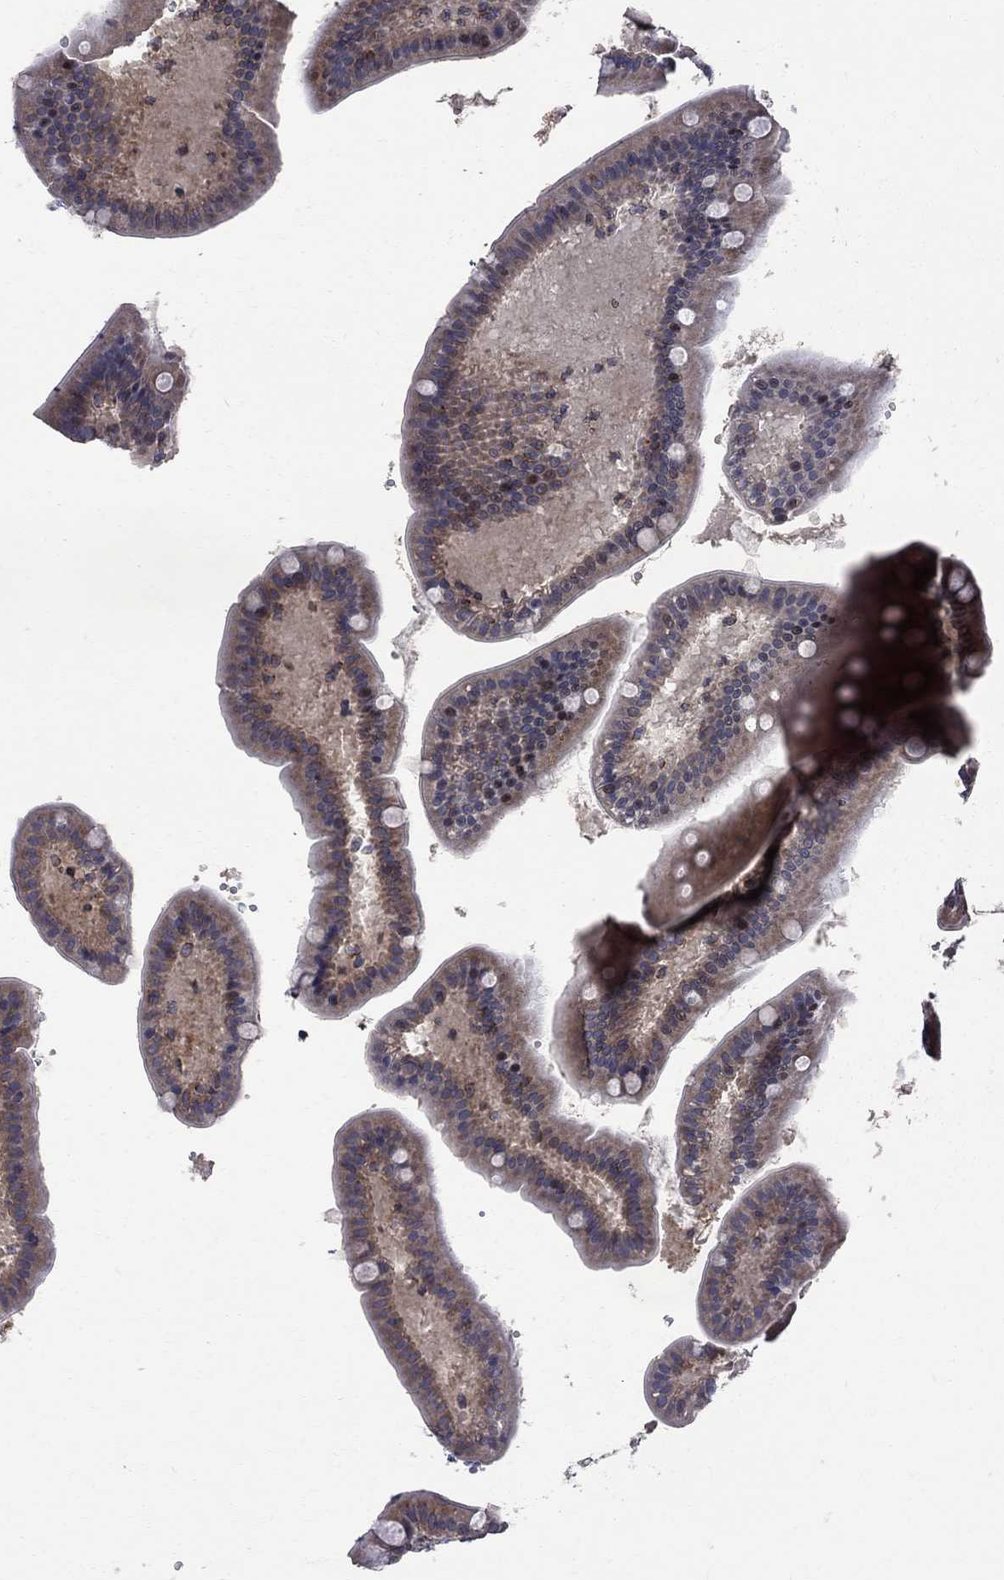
{"staining": {"intensity": "strong", "quantity": "25%-75%", "location": "cytoplasmic/membranous"}, "tissue": "small intestine", "cell_type": "Glandular cells", "image_type": "normal", "snomed": [{"axis": "morphology", "description": "Normal tissue, NOS"}, {"axis": "topography", "description": "Small intestine"}], "caption": "Strong cytoplasmic/membranous staining is present in about 25%-75% of glandular cells in unremarkable small intestine.", "gene": "CNOT11", "patient": {"sex": "male", "age": 66}}